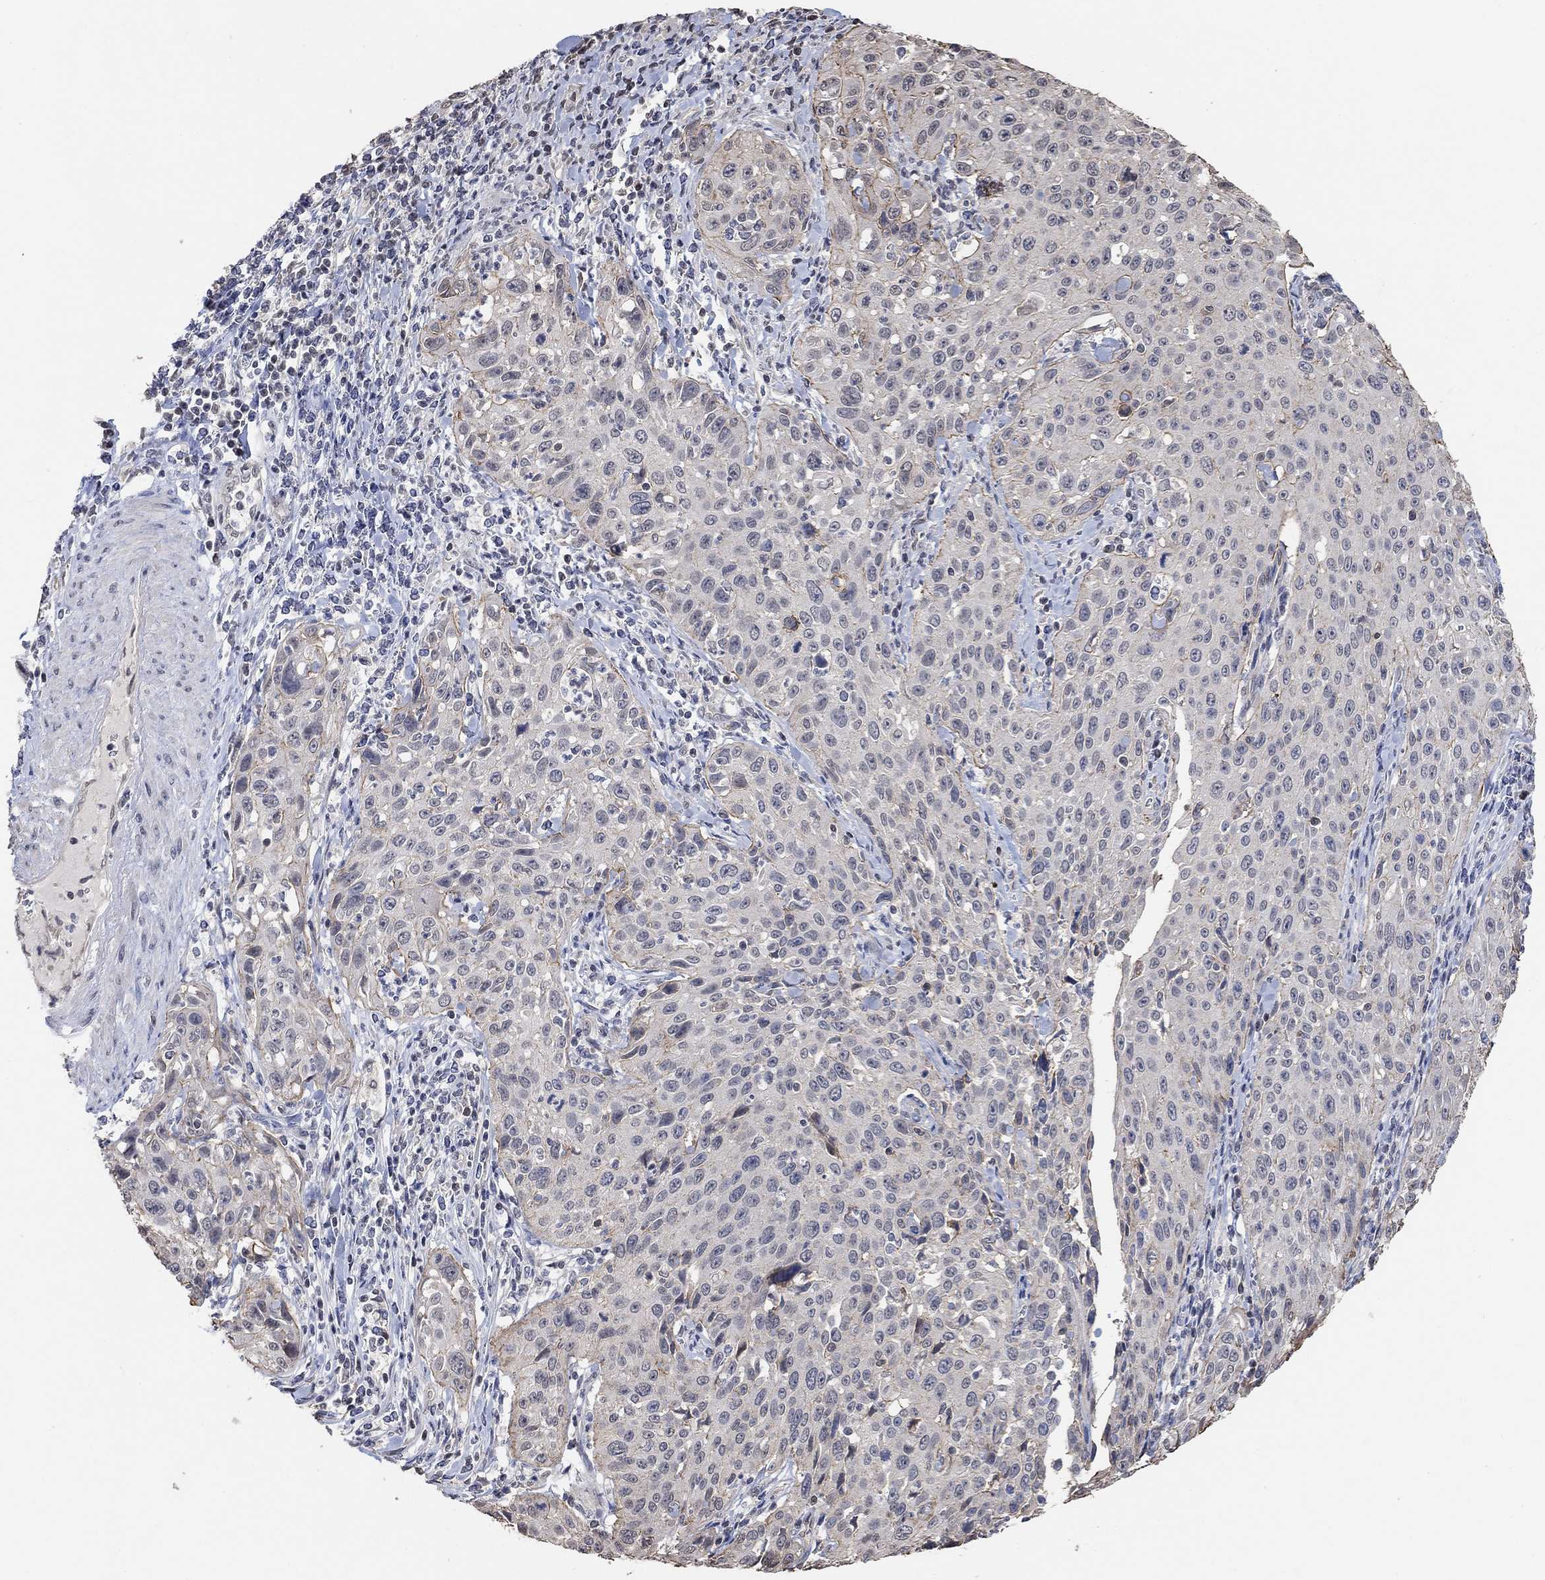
{"staining": {"intensity": "negative", "quantity": "none", "location": "none"}, "tissue": "cervical cancer", "cell_type": "Tumor cells", "image_type": "cancer", "snomed": [{"axis": "morphology", "description": "Squamous cell carcinoma, NOS"}, {"axis": "topography", "description": "Cervix"}], "caption": "Tumor cells show no significant staining in cervical cancer (squamous cell carcinoma). The staining was performed using DAB to visualize the protein expression in brown, while the nuclei were stained in blue with hematoxylin (Magnification: 20x).", "gene": "UNC5B", "patient": {"sex": "female", "age": 26}}